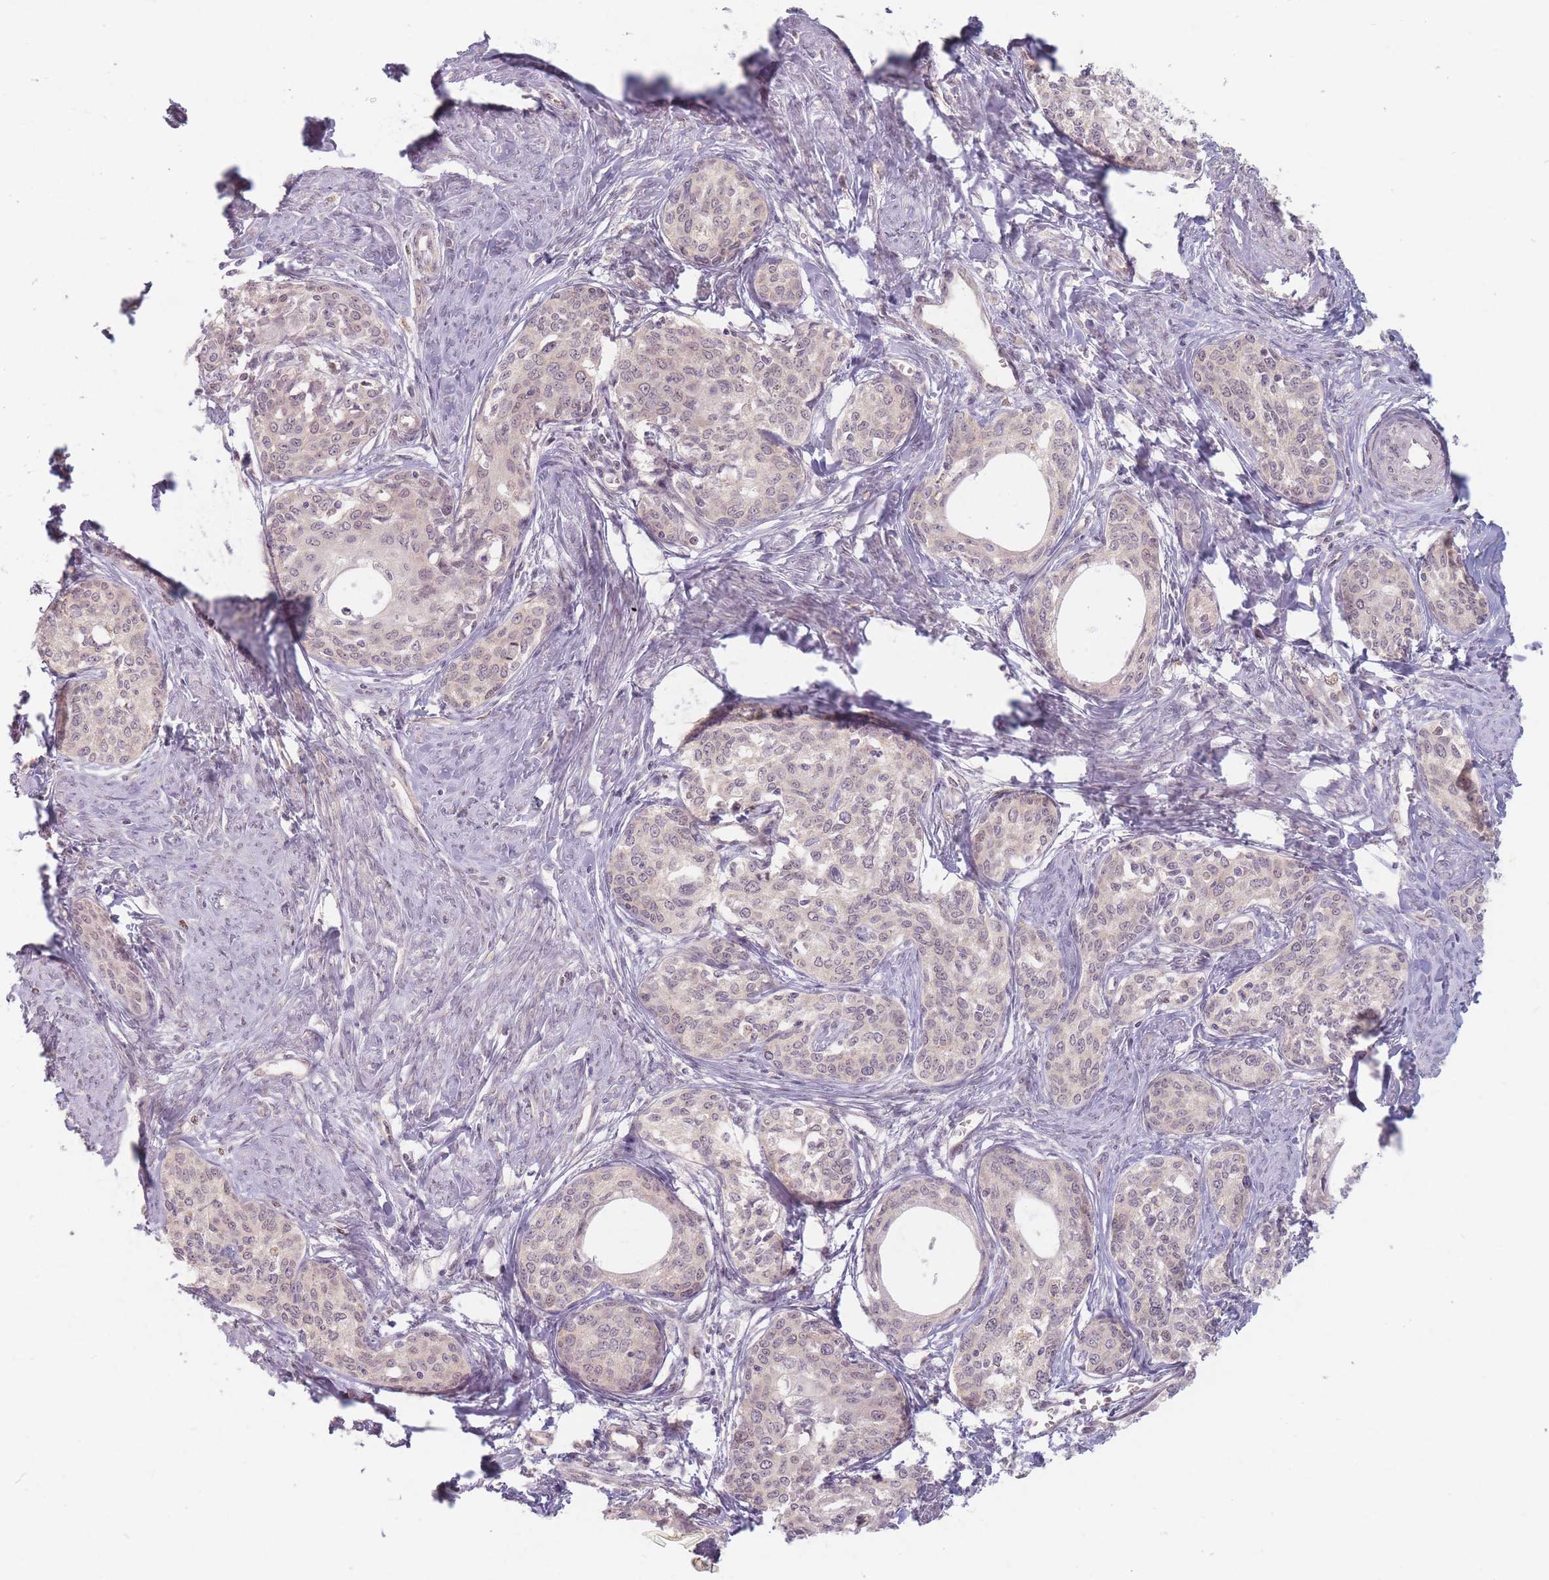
{"staining": {"intensity": "weak", "quantity": "25%-75%", "location": "nuclear"}, "tissue": "cervical cancer", "cell_type": "Tumor cells", "image_type": "cancer", "snomed": [{"axis": "morphology", "description": "Squamous cell carcinoma, NOS"}, {"axis": "morphology", "description": "Adenocarcinoma, NOS"}, {"axis": "topography", "description": "Cervix"}], "caption": "Human adenocarcinoma (cervical) stained with a brown dye reveals weak nuclear positive staining in approximately 25%-75% of tumor cells.", "gene": "GABRA6", "patient": {"sex": "female", "age": 52}}